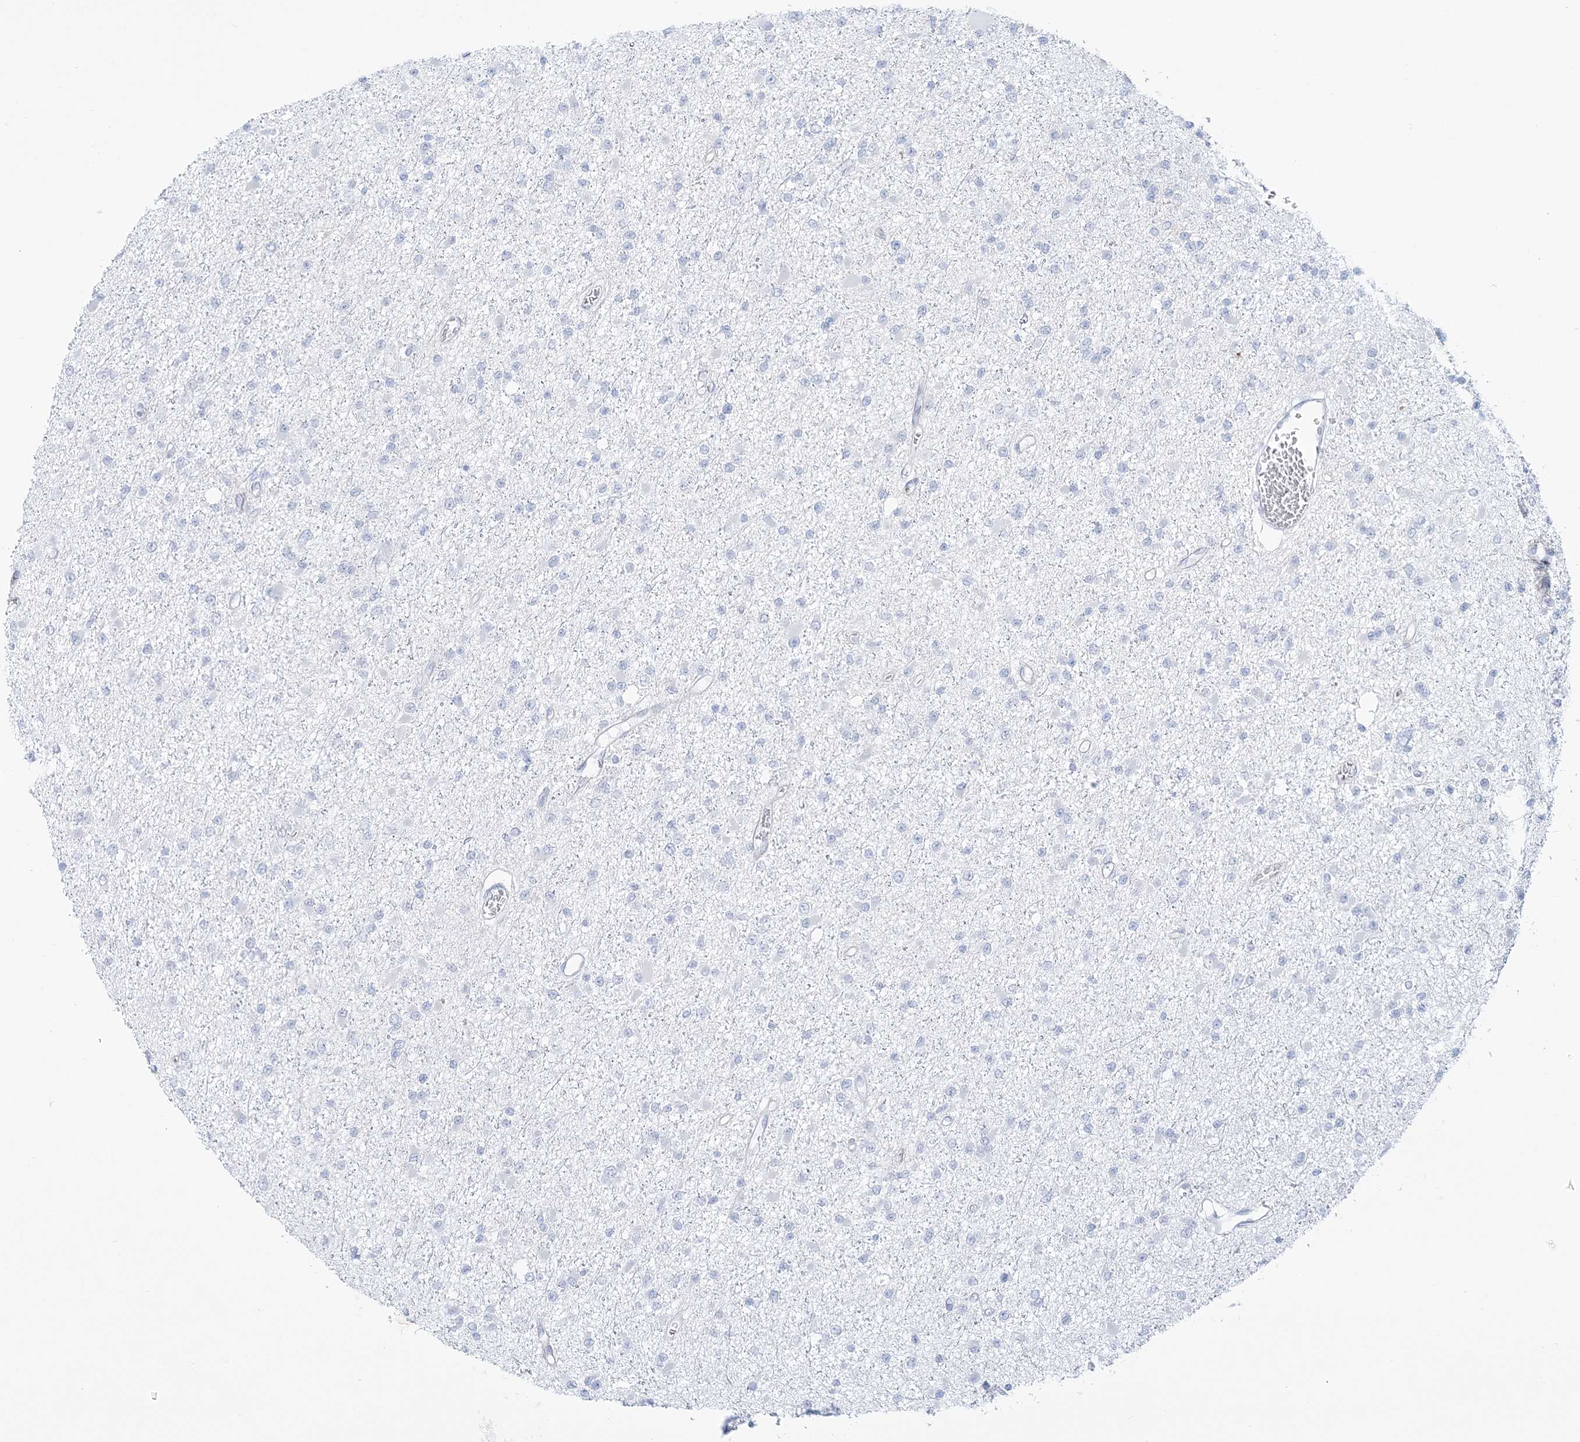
{"staining": {"intensity": "negative", "quantity": "none", "location": "none"}, "tissue": "glioma", "cell_type": "Tumor cells", "image_type": "cancer", "snomed": [{"axis": "morphology", "description": "Glioma, malignant, Low grade"}, {"axis": "topography", "description": "Brain"}], "caption": "The immunohistochemistry photomicrograph has no significant staining in tumor cells of glioma tissue.", "gene": "ADGB", "patient": {"sex": "female", "age": 22}}